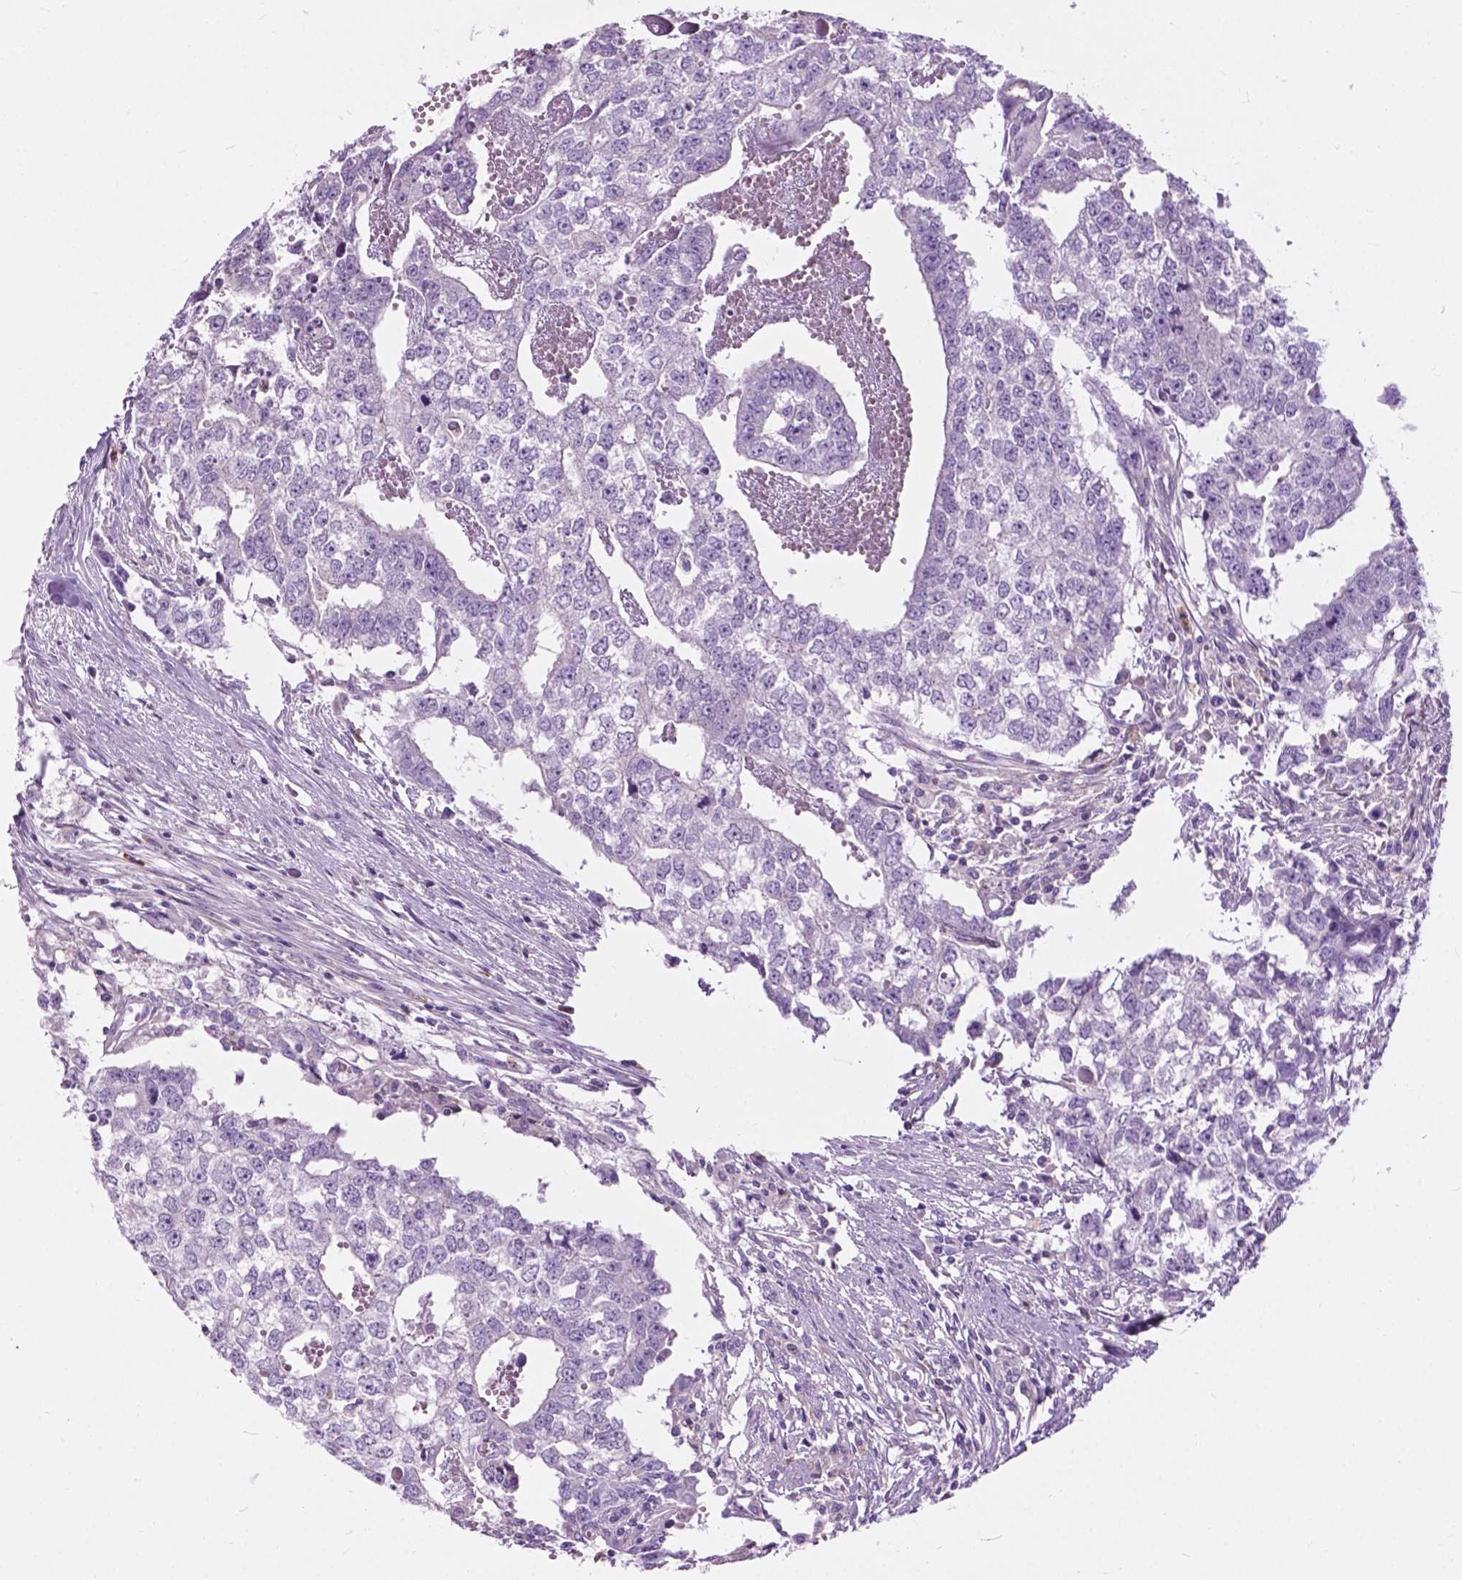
{"staining": {"intensity": "negative", "quantity": "none", "location": "none"}, "tissue": "testis cancer", "cell_type": "Tumor cells", "image_type": "cancer", "snomed": [{"axis": "morphology", "description": "Carcinoma, Embryonal, NOS"}, {"axis": "morphology", "description": "Teratoma, malignant, NOS"}, {"axis": "topography", "description": "Testis"}], "caption": "Human testis cancer stained for a protein using immunohistochemistry (IHC) reveals no staining in tumor cells.", "gene": "PRR35", "patient": {"sex": "male", "age": 24}}